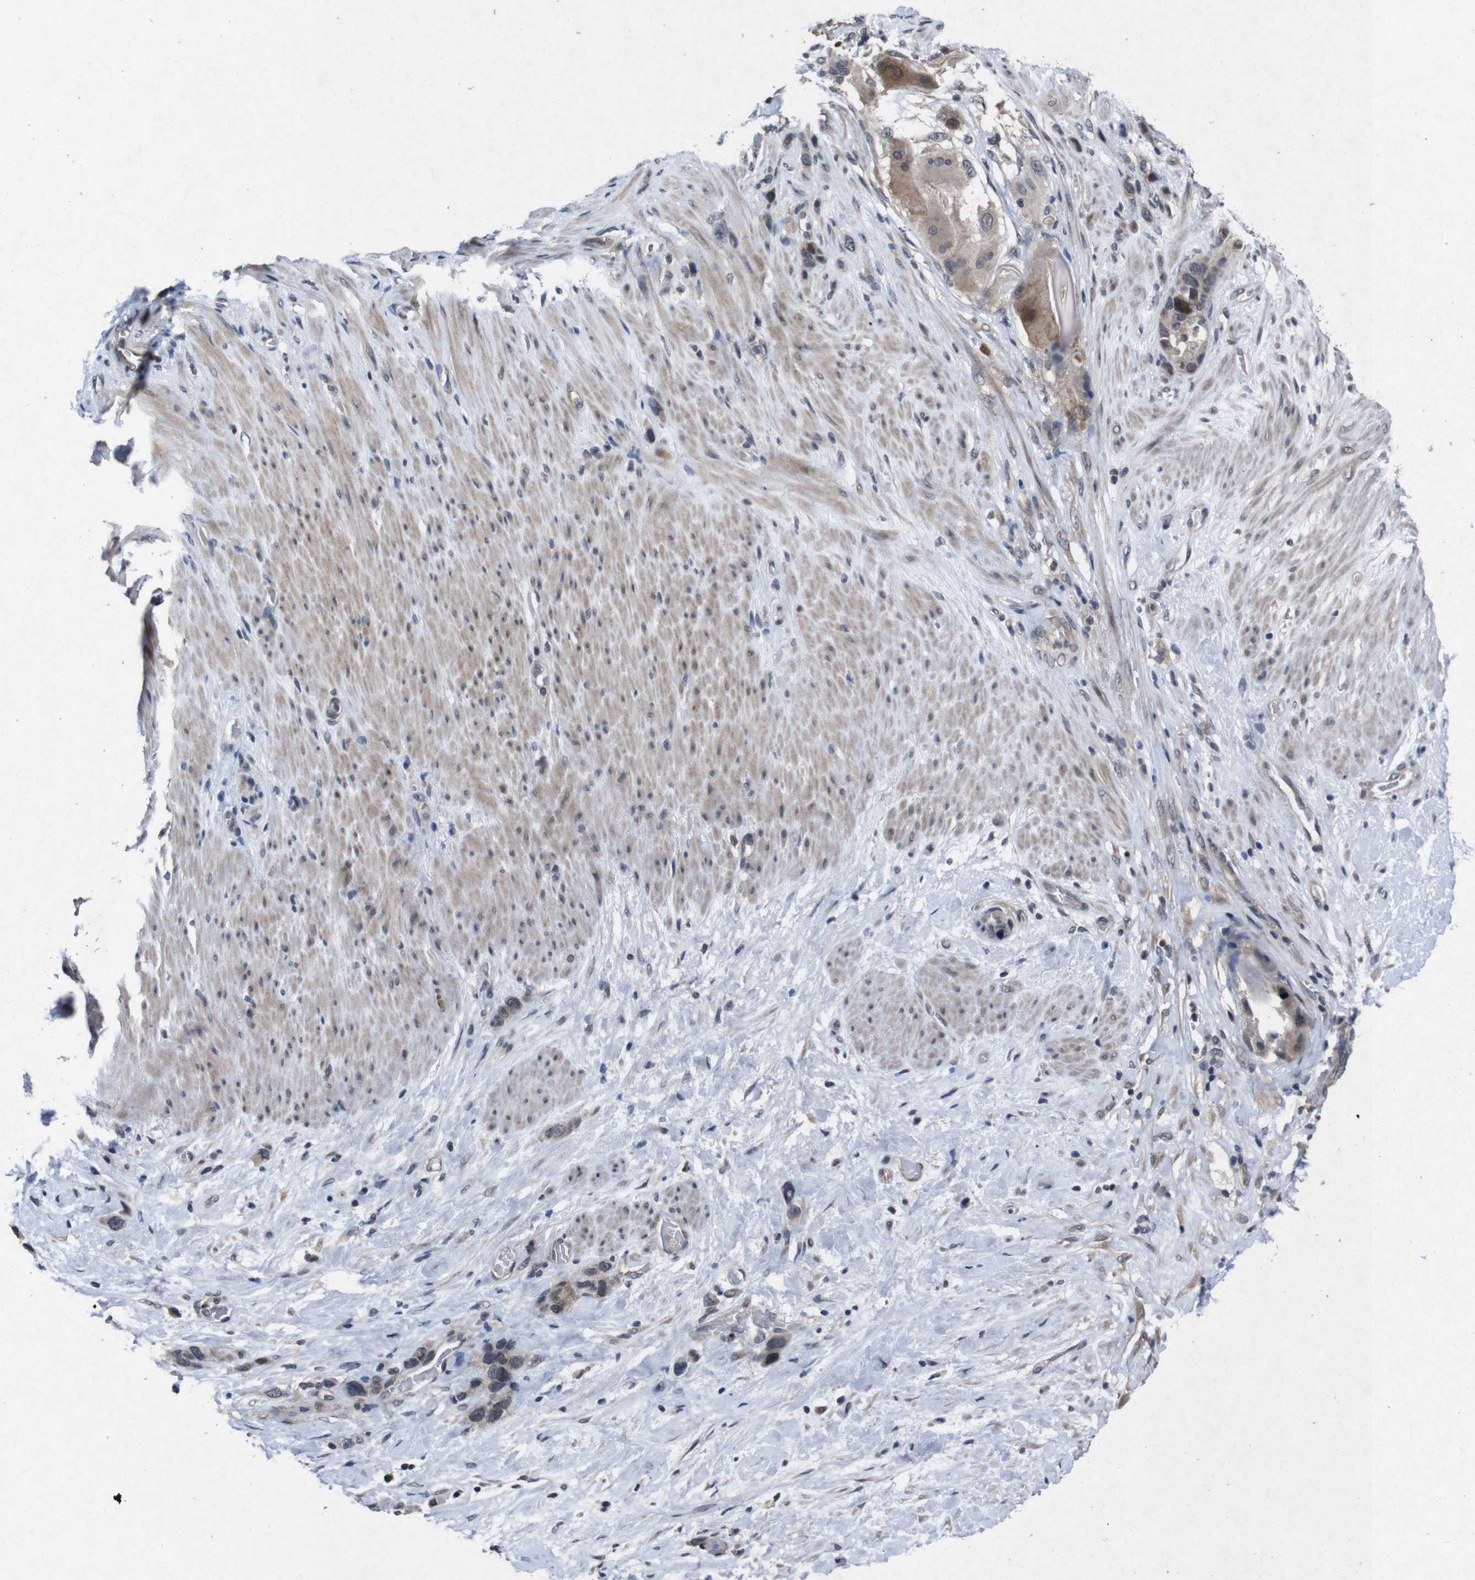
{"staining": {"intensity": "weak", "quantity": "25%-75%", "location": "cytoplasmic/membranous"}, "tissue": "stomach cancer", "cell_type": "Tumor cells", "image_type": "cancer", "snomed": [{"axis": "morphology", "description": "Adenocarcinoma, NOS"}, {"axis": "morphology", "description": "Adenocarcinoma, High grade"}, {"axis": "topography", "description": "Stomach, upper"}, {"axis": "topography", "description": "Stomach, lower"}], "caption": "A low amount of weak cytoplasmic/membranous expression is identified in approximately 25%-75% of tumor cells in adenocarcinoma (high-grade) (stomach) tissue. (brown staining indicates protein expression, while blue staining denotes nuclei).", "gene": "AKT3", "patient": {"sex": "female", "age": 65}}